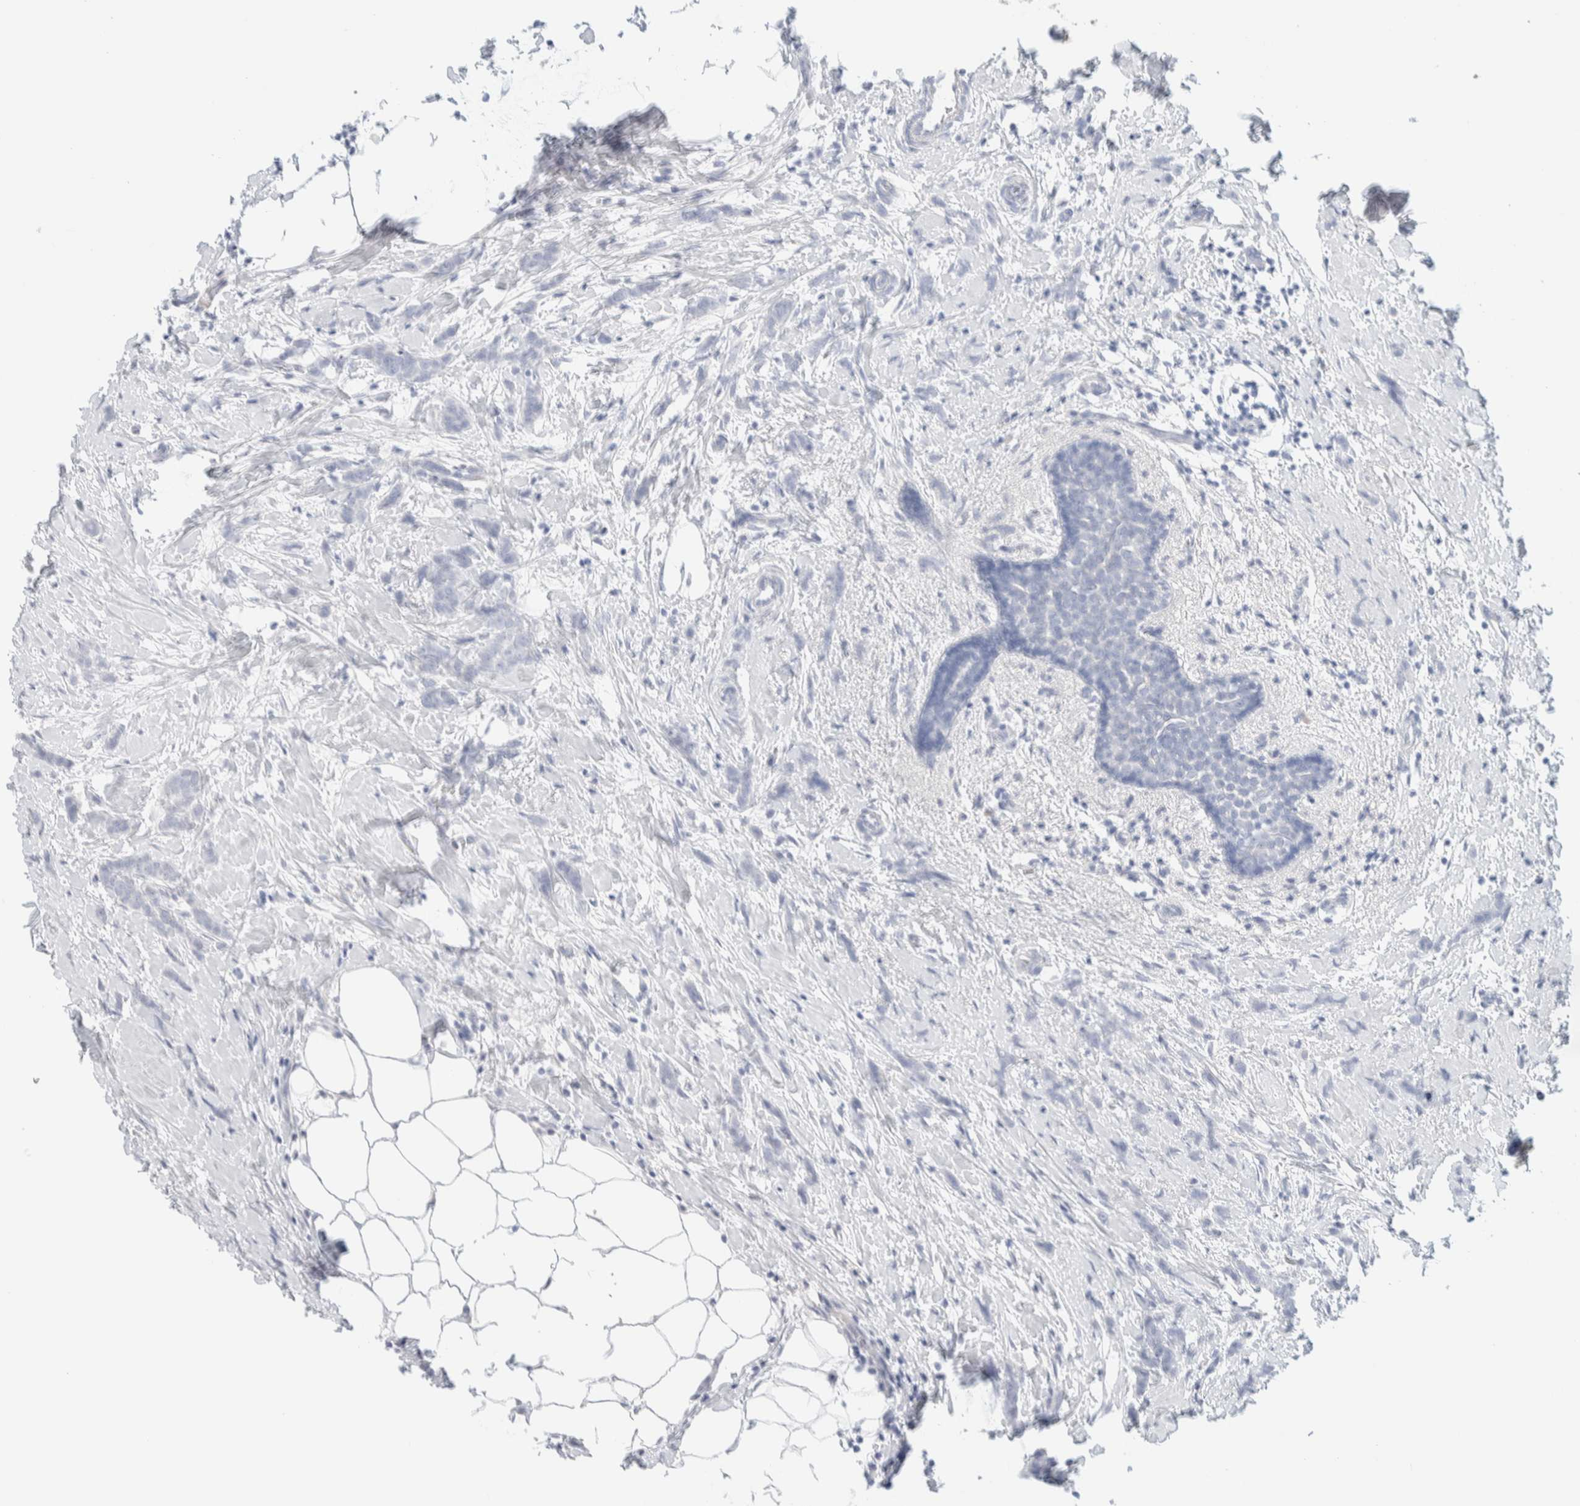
{"staining": {"intensity": "negative", "quantity": "none", "location": "none"}, "tissue": "breast cancer", "cell_type": "Tumor cells", "image_type": "cancer", "snomed": [{"axis": "morphology", "description": "Lobular carcinoma, in situ"}, {"axis": "morphology", "description": "Lobular carcinoma"}, {"axis": "topography", "description": "Breast"}], "caption": "This image is of breast cancer stained with immunohistochemistry to label a protein in brown with the nuclei are counter-stained blue. There is no expression in tumor cells.", "gene": "ATCAY", "patient": {"sex": "female", "age": 41}}